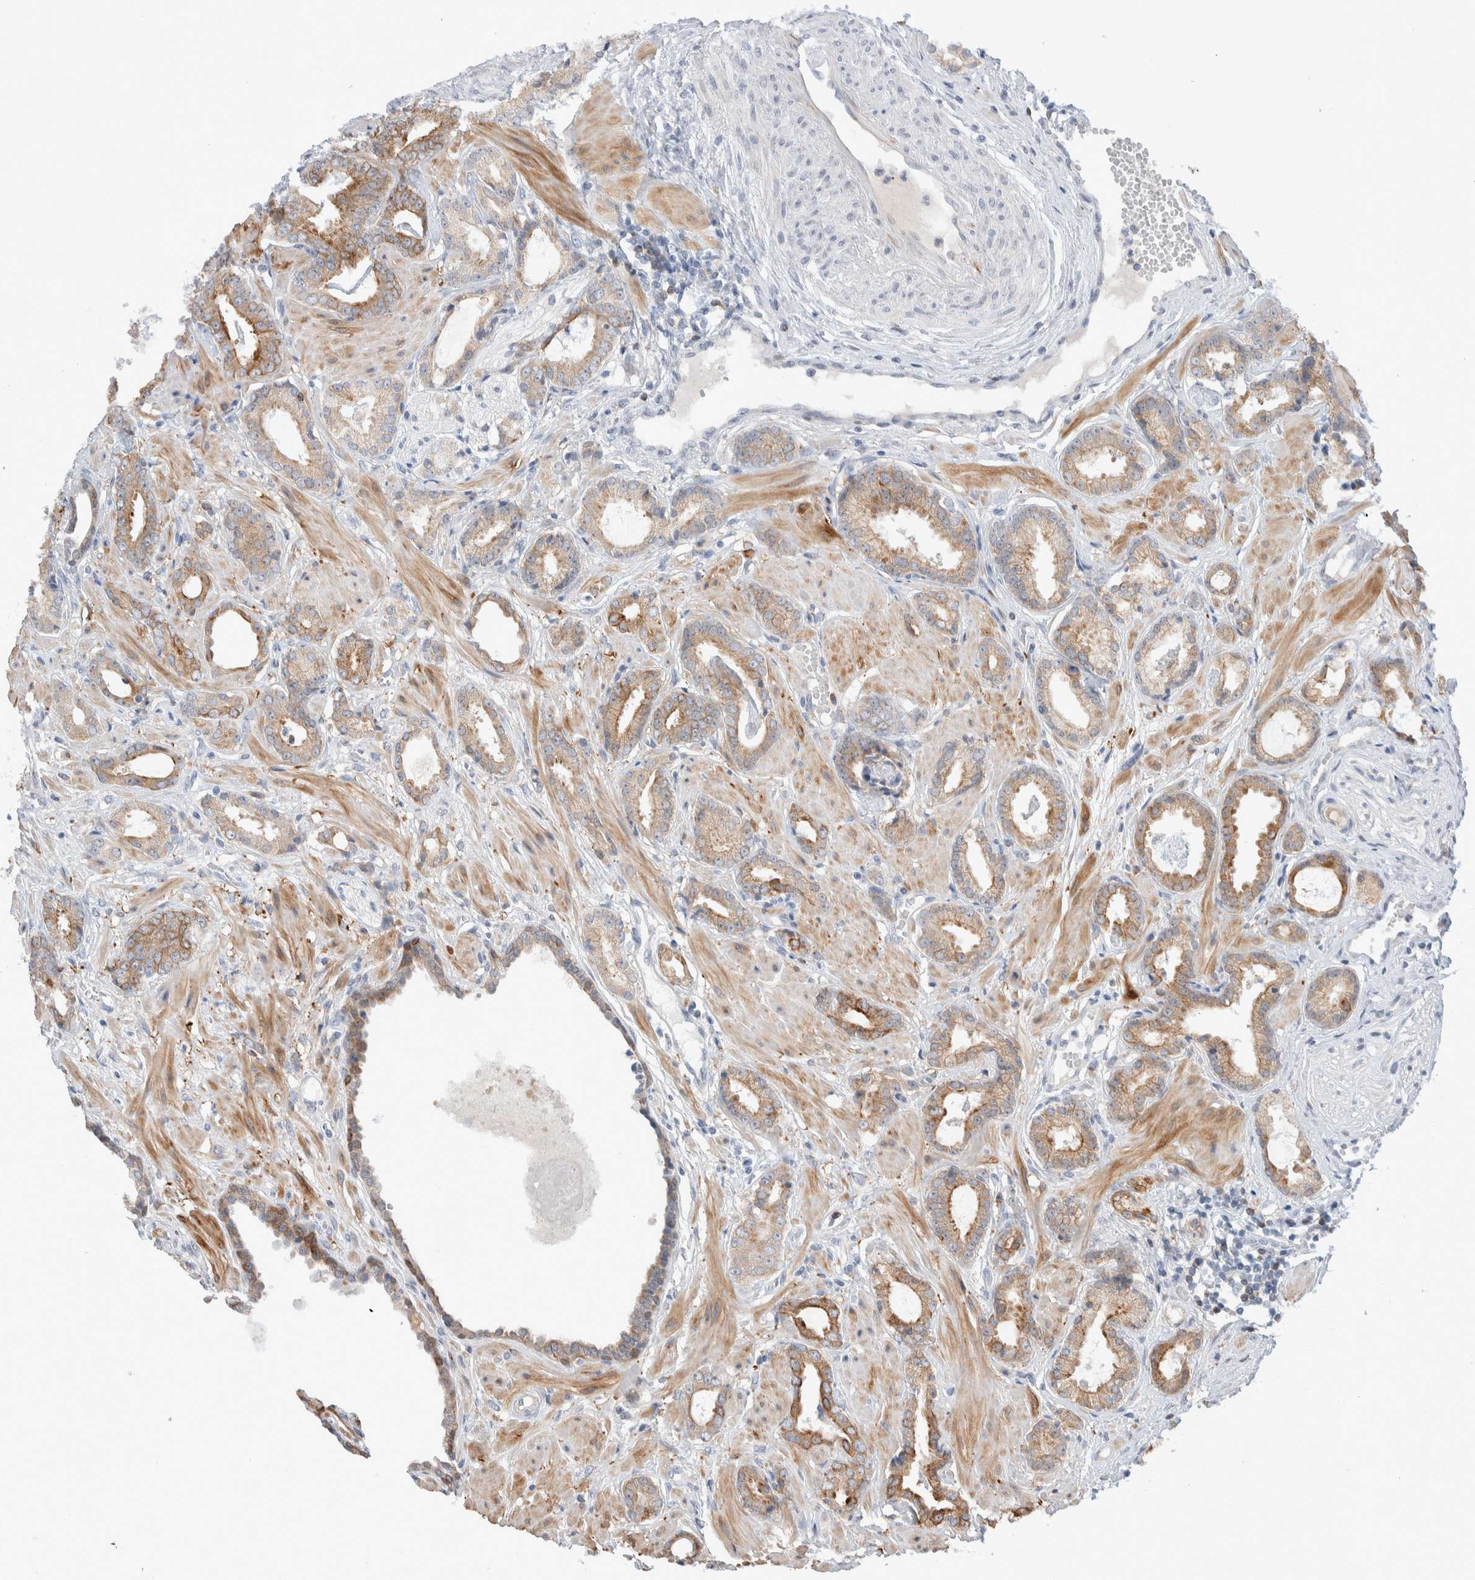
{"staining": {"intensity": "moderate", "quantity": ">75%", "location": "cytoplasmic/membranous"}, "tissue": "prostate cancer", "cell_type": "Tumor cells", "image_type": "cancer", "snomed": [{"axis": "morphology", "description": "Adenocarcinoma, Low grade"}, {"axis": "topography", "description": "Prostate"}], "caption": "A high-resolution micrograph shows IHC staining of prostate cancer (adenocarcinoma (low-grade)), which demonstrates moderate cytoplasmic/membranous positivity in approximately >75% of tumor cells.", "gene": "C1orf112", "patient": {"sex": "male", "age": 53}}